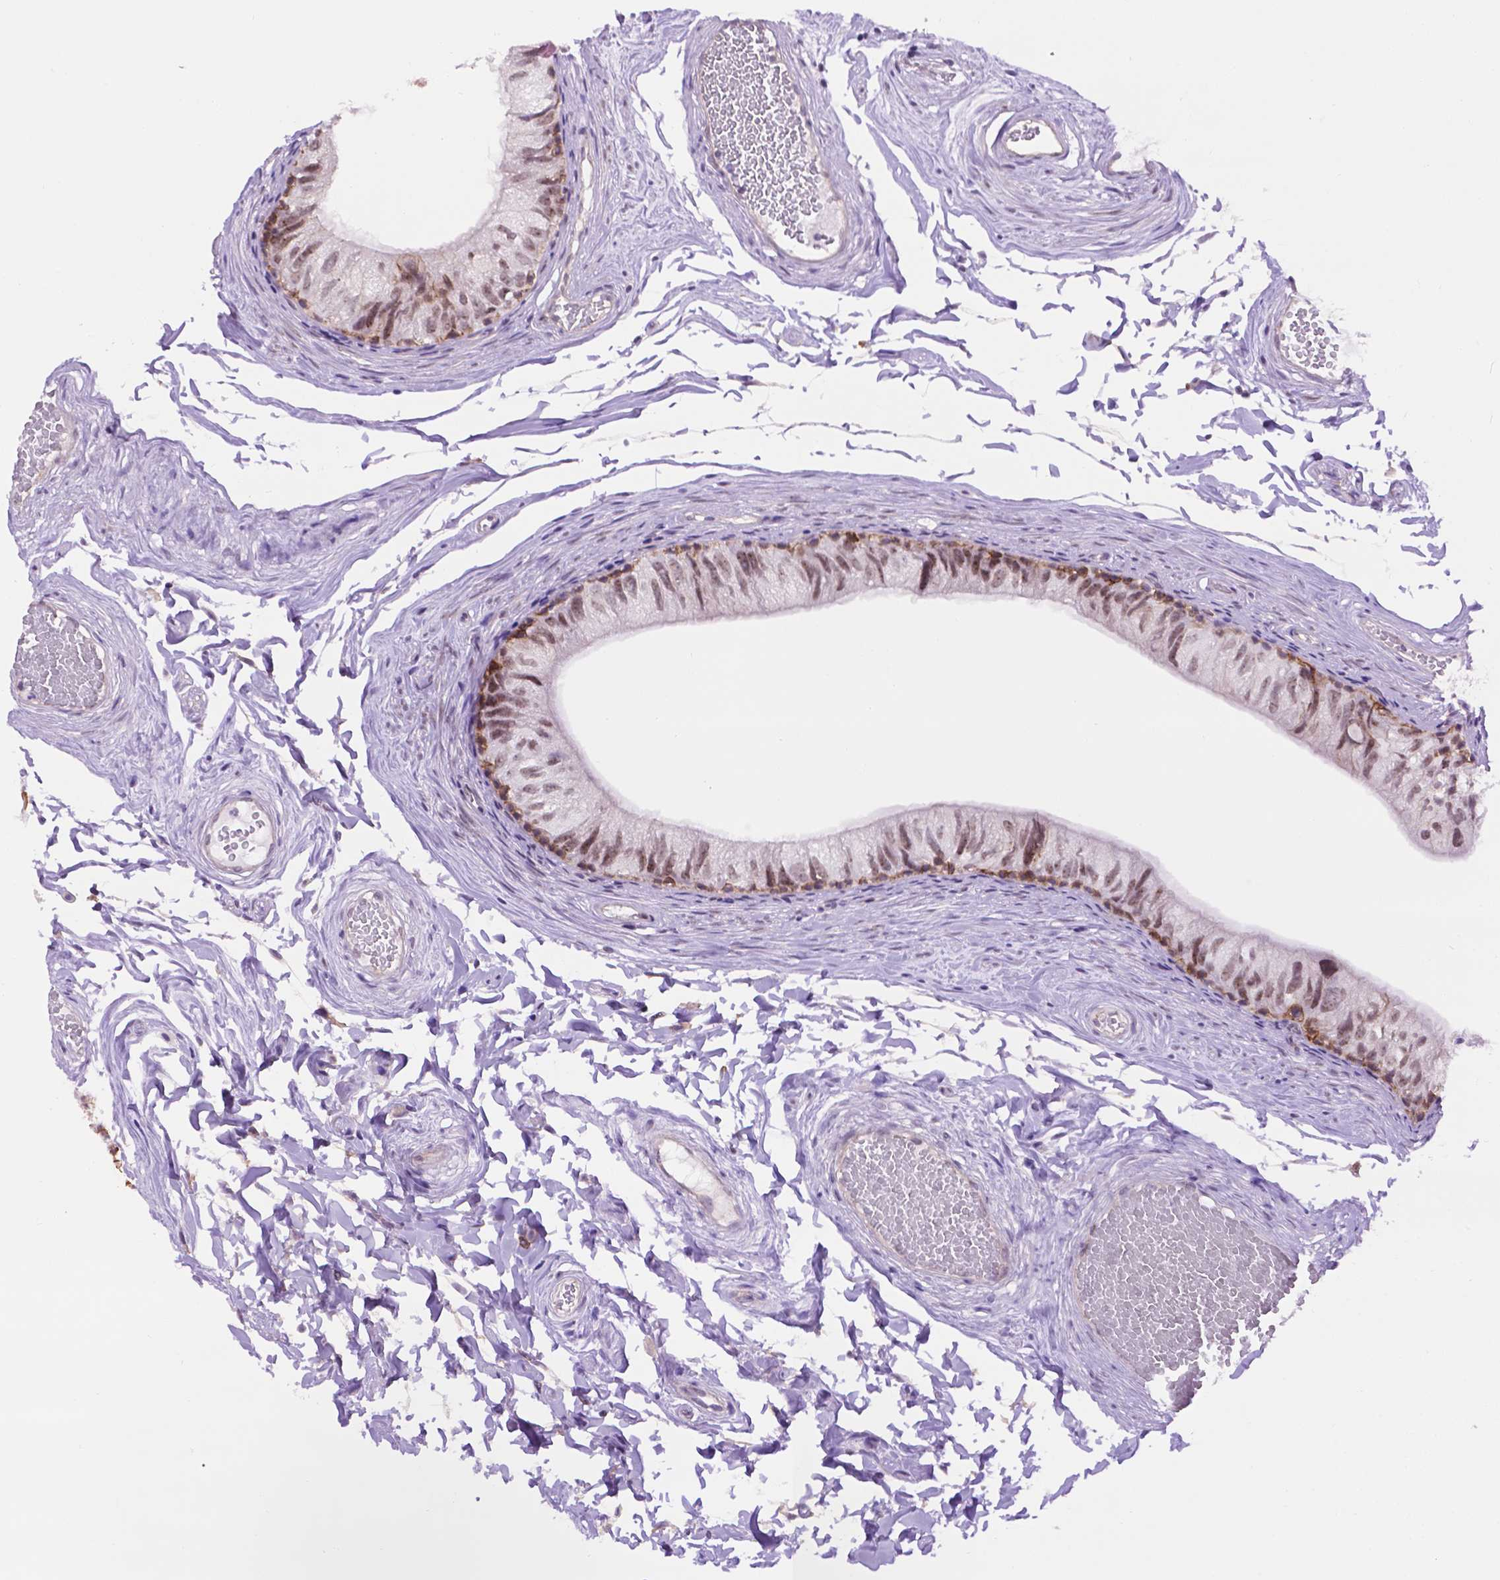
{"staining": {"intensity": "moderate", "quantity": "25%-75%", "location": "cytoplasmic/membranous,nuclear"}, "tissue": "epididymis", "cell_type": "Glandular cells", "image_type": "normal", "snomed": [{"axis": "morphology", "description": "Normal tissue, NOS"}, {"axis": "topography", "description": "Epididymis"}], "caption": "Immunohistochemical staining of normal epididymis exhibits 25%-75% levels of moderate cytoplasmic/membranous,nuclear protein staining in about 25%-75% of glandular cells.", "gene": "TACSTD2", "patient": {"sex": "male", "age": 45}}